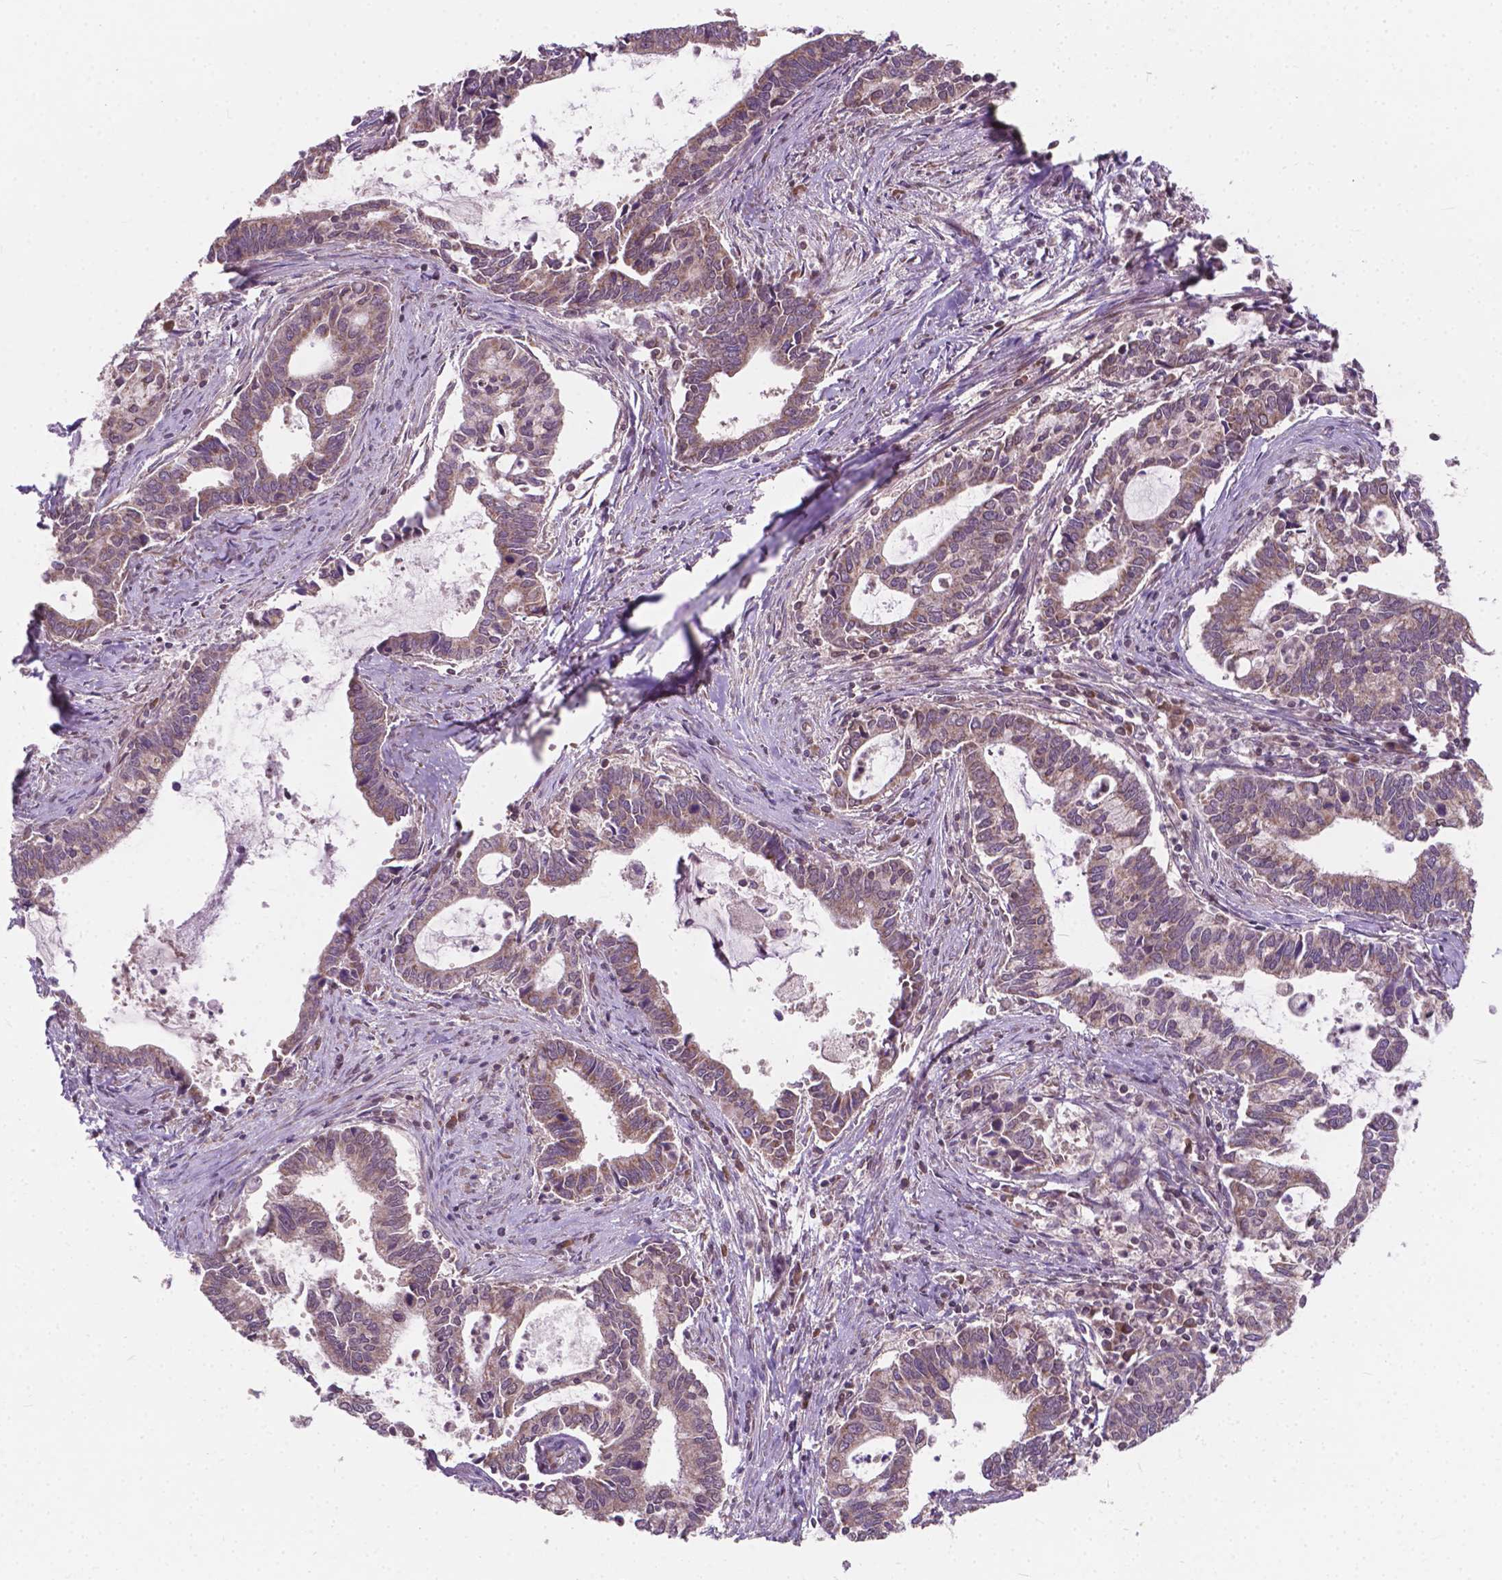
{"staining": {"intensity": "weak", "quantity": "<25%", "location": "cytoplasmic/membranous"}, "tissue": "cervical cancer", "cell_type": "Tumor cells", "image_type": "cancer", "snomed": [{"axis": "morphology", "description": "Adenocarcinoma, NOS"}, {"axis": "topography", "description": "Cervix"}], "caption": "Immunohistochemical staining of cervical cancer reveals no significant staining in tumor cells. (DAB IHC, high magnification).", "gene": "MRPL33", "patient": {"sex": "female", "age": 42}}